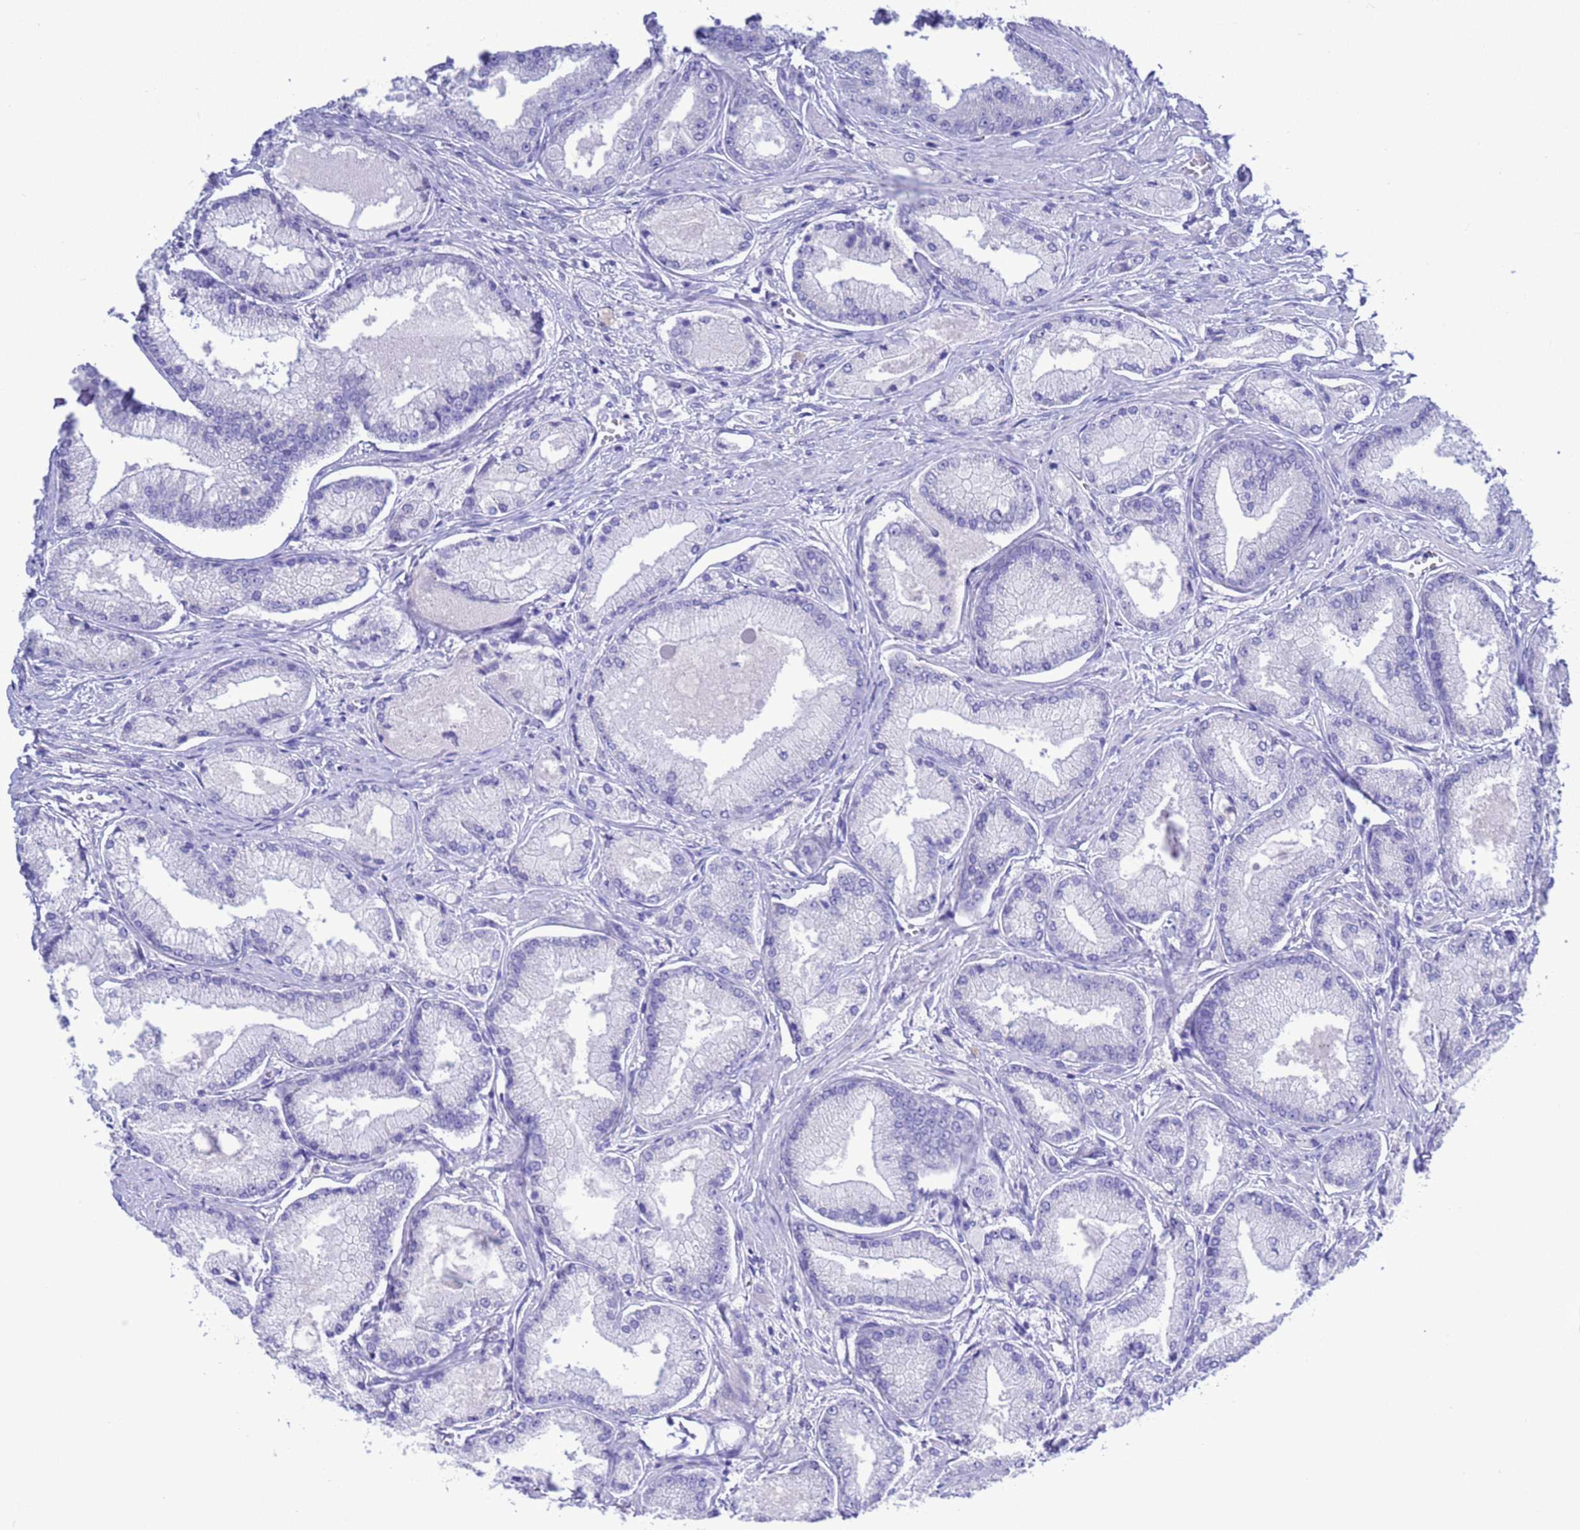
{"staining": {"intensity": "negative", "quantity": "none", "location": "none"}, "tissue": "prostate cancer", "cell_type": "Tumor cells", "image_type": "cancer", "snomed": [{"axis": "morphology", "description": "Adenocarcinoma, Low grade"}, {"axis": "topography", "description": "Prostate"}], "caption": "Histopathology image shows no protein positivity in tumor cells of prostate cancer tissue. (DAB IHC, high magnification).", "gene": "GSTM1", "patient": {"sex": "male", "age": 74}}